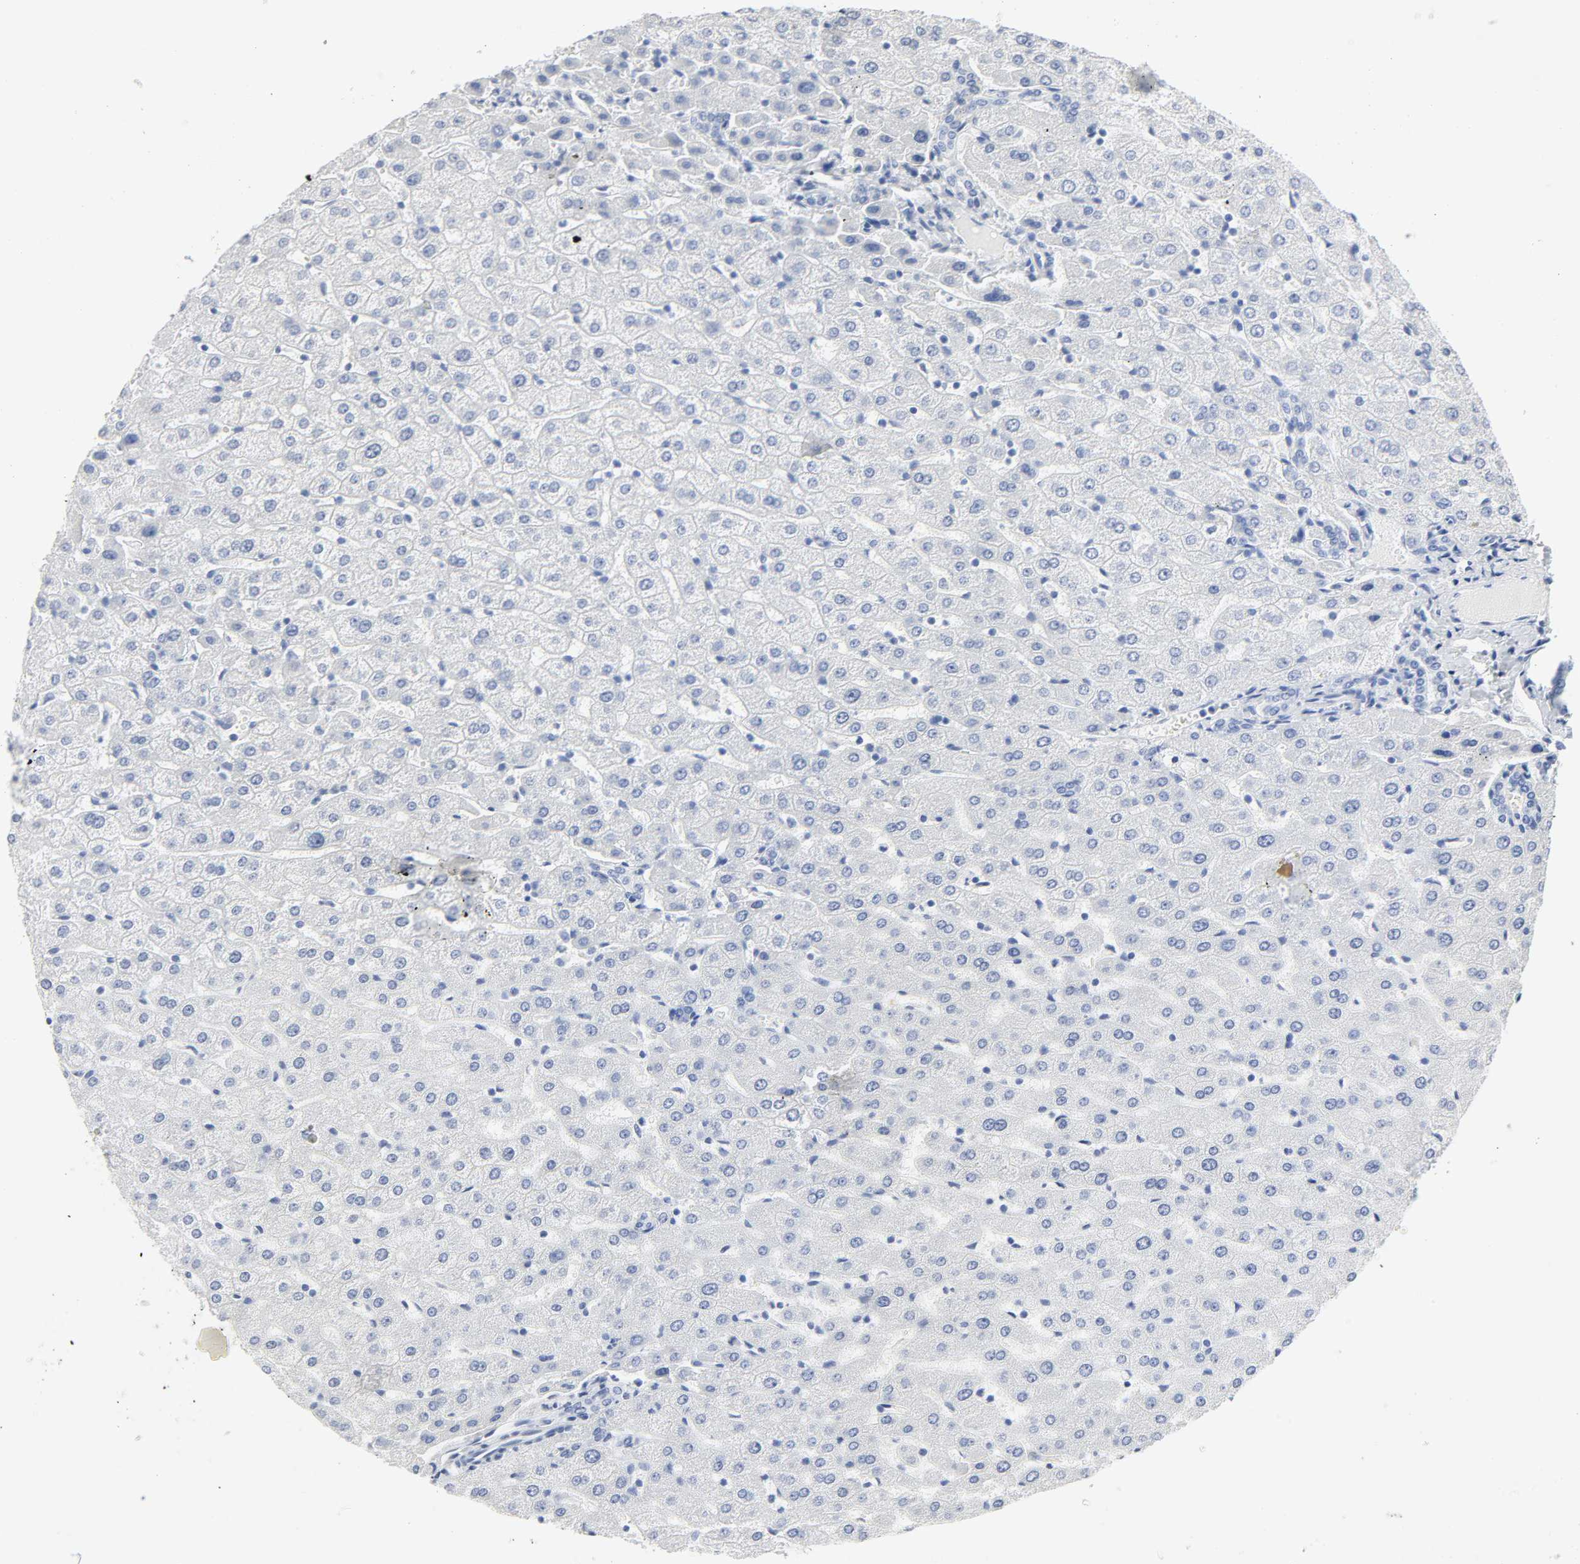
{"staining": {"intensity": "negative", "quantity": "none", "location": "none"}, "tissue": "liver", "cell_type": "Cholangiocytes", "image_type": "normal", "snomed": [{"axis": "morphology", "description": "Normal tissue, NOS"}, {"axis": "morphology", "description": "Fibrosis, NOS"}, {"axis": "topography", "description": "Liver"}], "caption": "Immunohistochemistry micrograph of benign liver: human liver stained with DAB demonstrates no significant protein expression in cholangiocytes. (Brightfield microscopy of DAB (3,3'-diaminobenzidine) immunohistochemistry at high magnification).", "gene": "ACP3", "patient": {"sex": "female", "age": 29}}